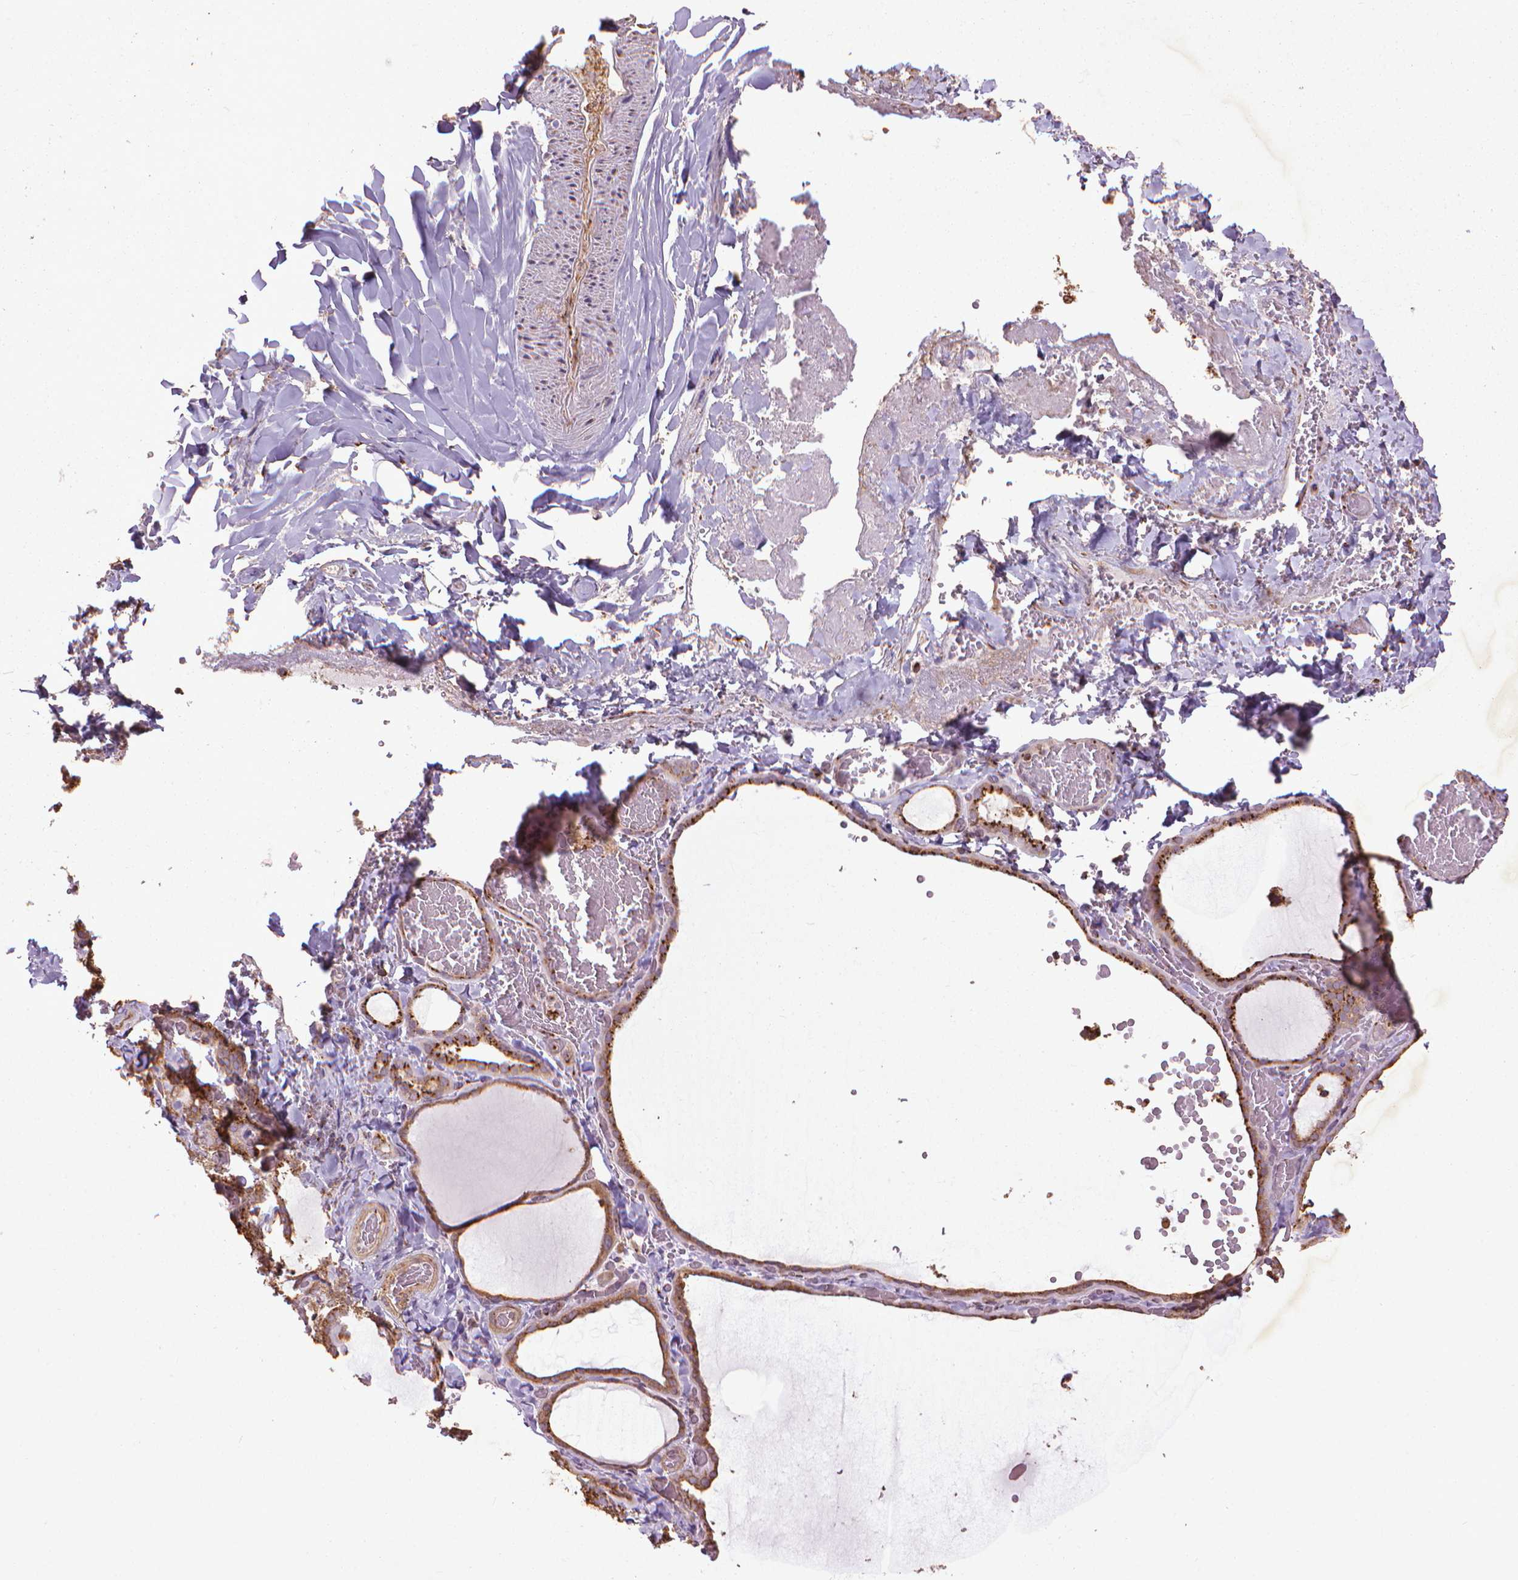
{"staining": {"intensity": "moderate", "quantity": ">75%", "location": "cytoplasmic/membranous"}, "tissue": "thyroid gland", "cell_type": "Glandular cells", "image_type": "normal", "snomed": [{"axis": "morphology", "description": "Normal tissue, NOS"}, {"axis": "topography", "description": "Thyroid gland"}], "caption": "A brown stain highlights moderate cytoplasmic/membranous expression of a protein in glandular cells of normal thyroid gland. The staining was performed using DAB (3,3'-diaminobenzidine) to visualize the protein expression in brown, while the nuclei were stained in blue with hematoxylin (Magnification: 20x).", "gene": "GAS1", "patient": {"sex": "female", "age": 22}}